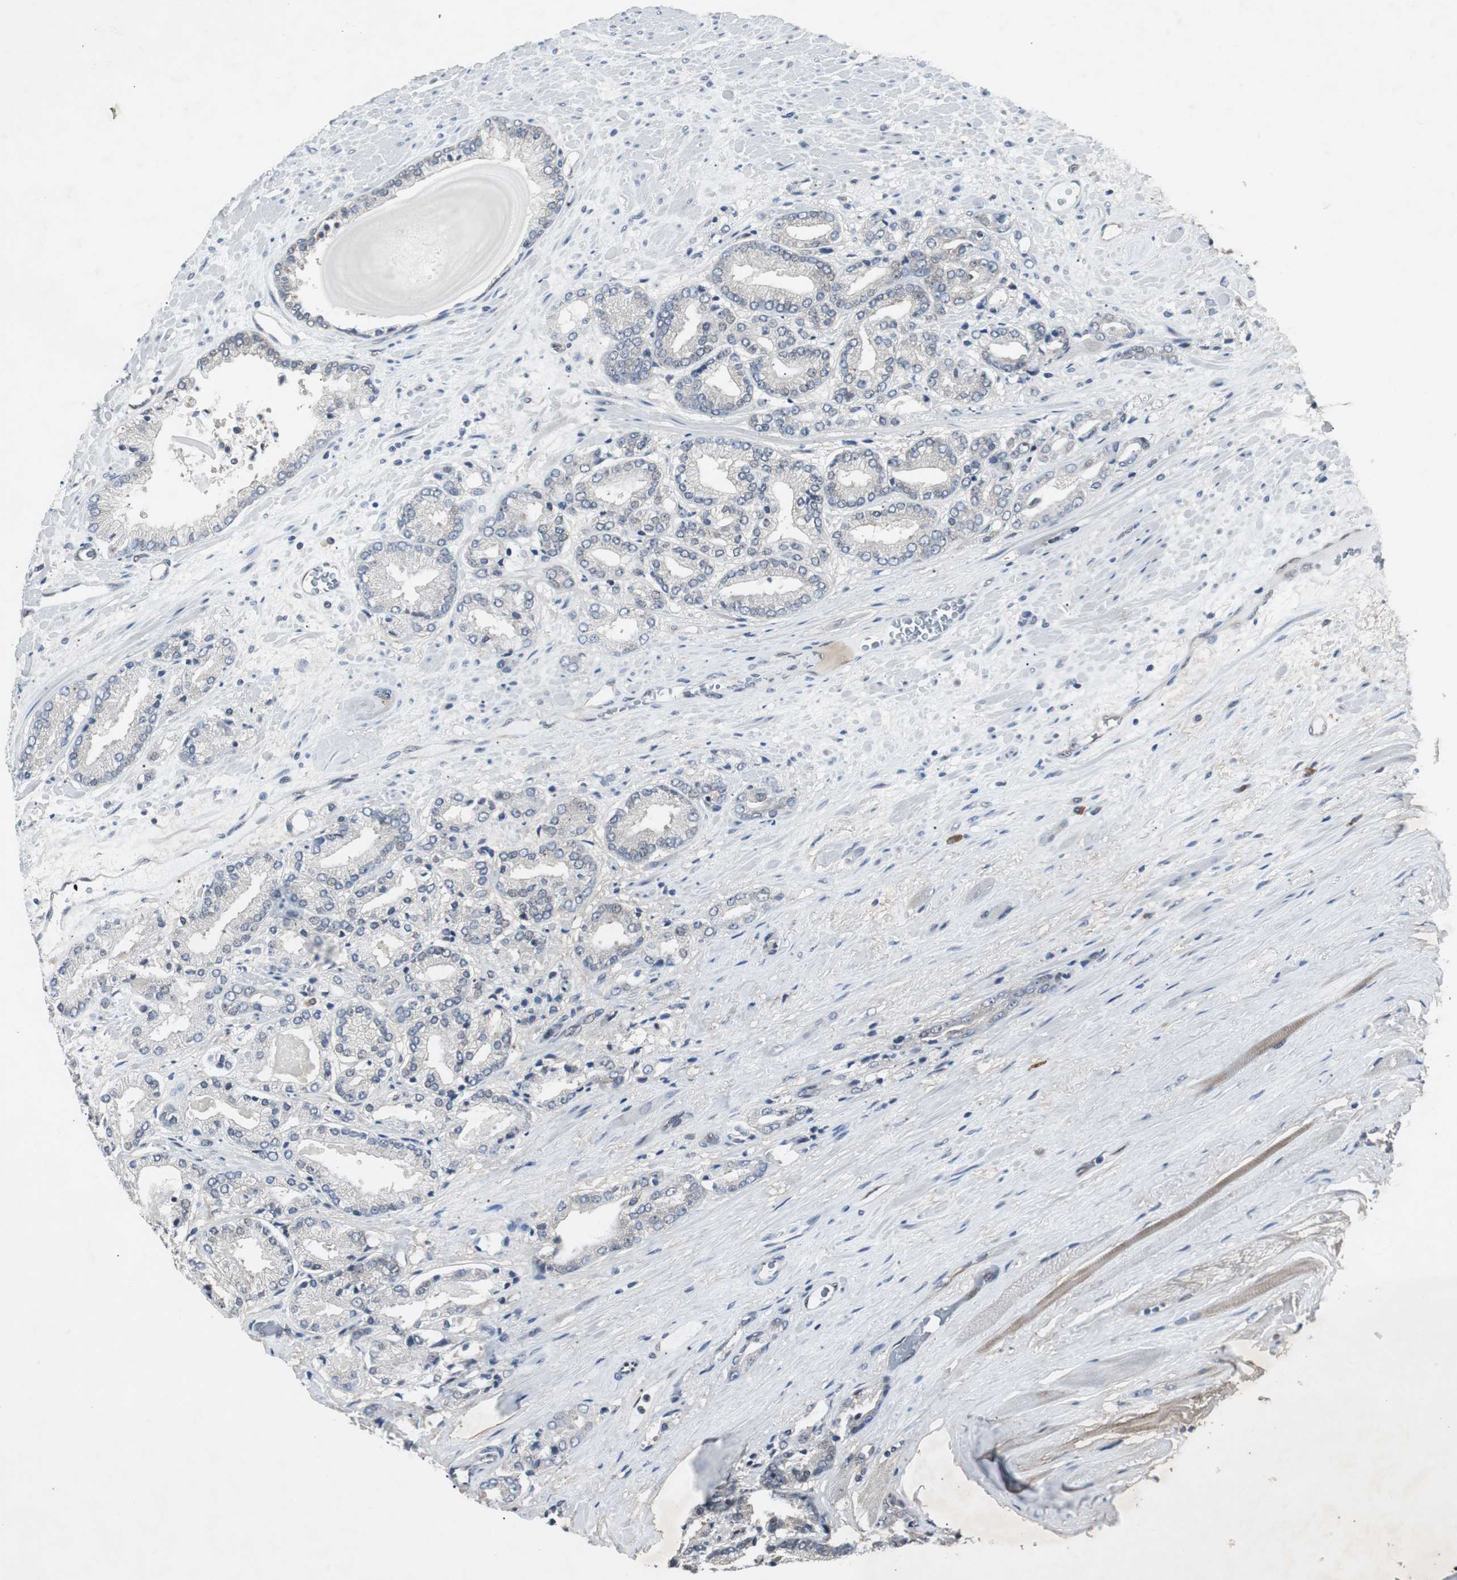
{"staining": {"intensity": "negative", "quantity": "none", "location": "none"}, "tissue": "prostate cancer", "cell_type": "Tumor cells", "image_type": "cancer", "snomed": [{"axis": "morphology", "description": "Adenocarcinoma, Low grade"}, {"axis": "topography", "description": "Prostate"}], "caption": "High power microscopy micrograph of an IHC image of adenocarcinoma (low-grade) (prostate), revealing no significant positivity in tumor cells. Brightfield microscopy of immunohistochemistry stained with DAB (3,3'-diaminobenzidine) (brown) and hematoxylin (blue), captured at high magnification.", "gene": "SMAD1", "patient": {"sex": "male", "age": 59}}